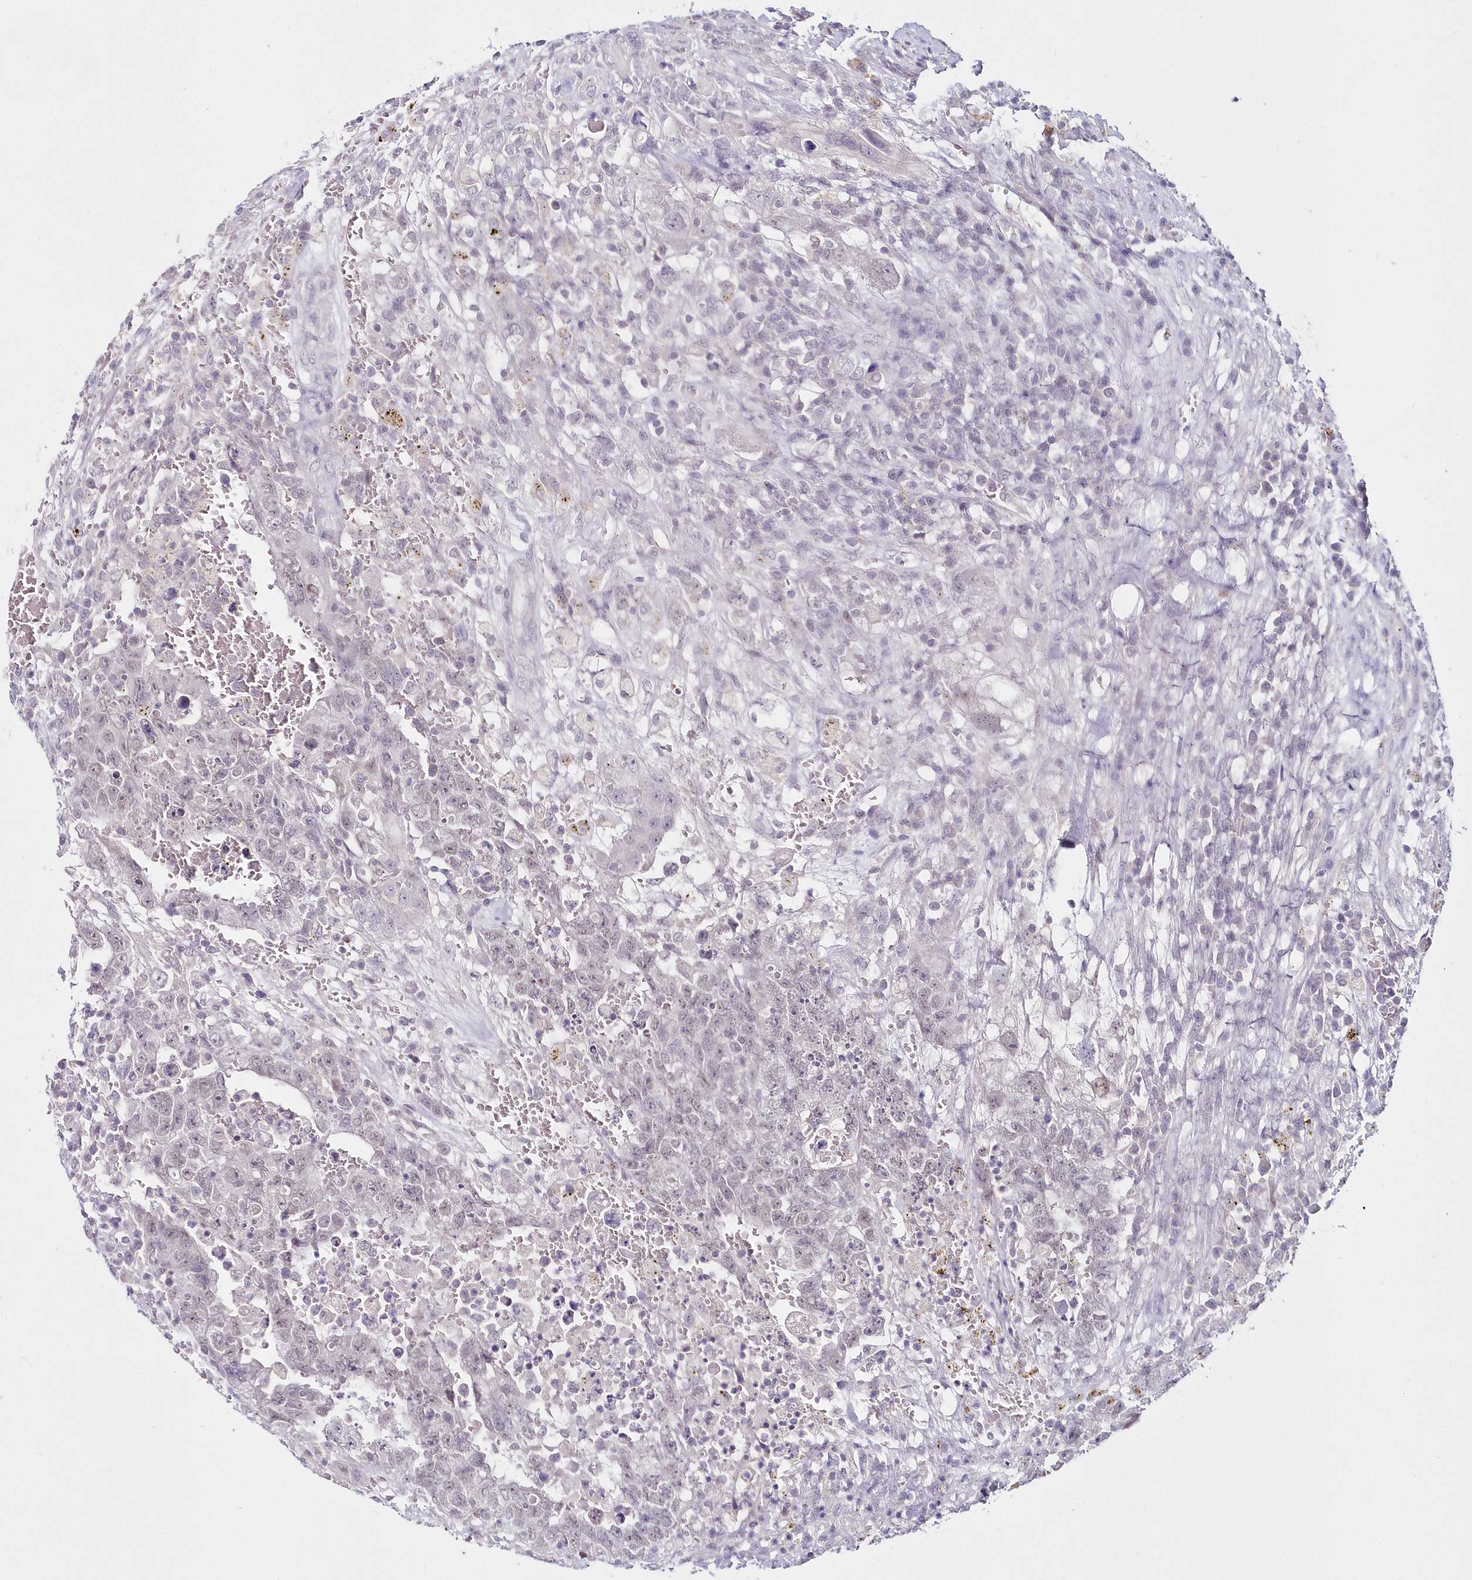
{"staining": {"intensity": "negative", "quantity": "none", "location": "none"}, "tissue": "testis cancer", "cell_type": "Tumor cells", "image_type": "cancer", "snomed": [{"axis": "morphology", "description": "Carcinoma, Embryonal, NOS"}, {"axis": "topography", "description": "Testis"}], "caption": "Immunohistochemistry micrograph of neoplastic tissue: human testis cancer (embryonal carcinoma) stained with DAB (3,3'-diaminobenzidine) demonstrates no significant protein staining in tumor cells.", "gene": "HYCC2", "patient": {"sex": "male", "age": 26}}